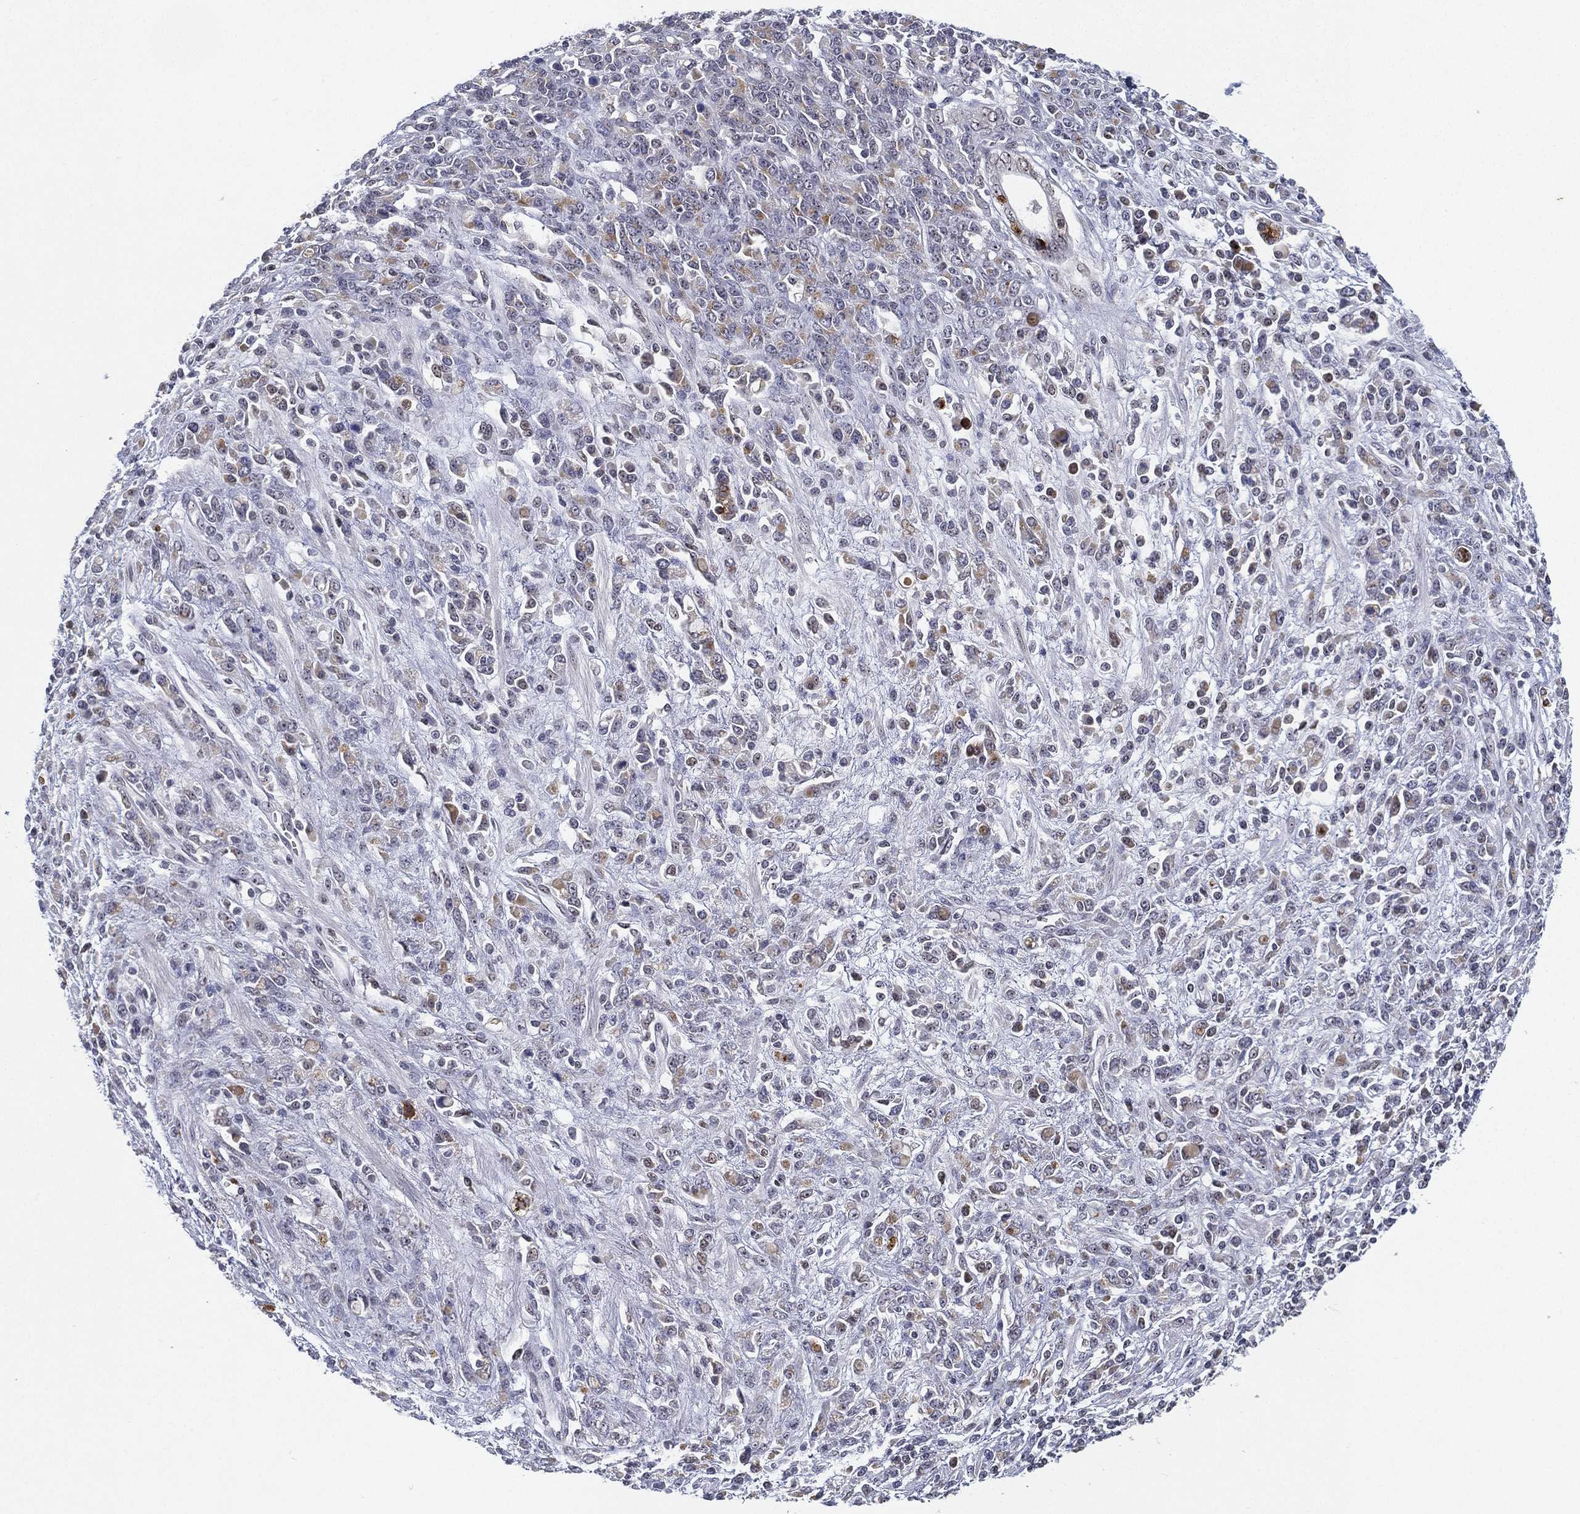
{"staining": {"intensity": "weak", "quantity": "<25%", "location": "cytoplasmic/membranous"}, "tissue": "stomach cancer", "cell_type": "Tumor cells", "image_type": "cancer", "snomed": [{"axis": "morphology", "description": "Adenocarcinoma, NOS"}, {"axis": "topography", "description": "Stomach"}], "caption": "Immunohistochemical staining of stomach cancer (adenocarcinoma) shows no significant staining in tumor cells. The staining was performed using DAB (3,3'-diaminobenzidine) to visualize the protein expression in brown, while the nuclei were stained in blue with hematoxylin (Magnification: 20x).", "gene": "MS4A8", "patient": {"sex": "female", "age": 57}}